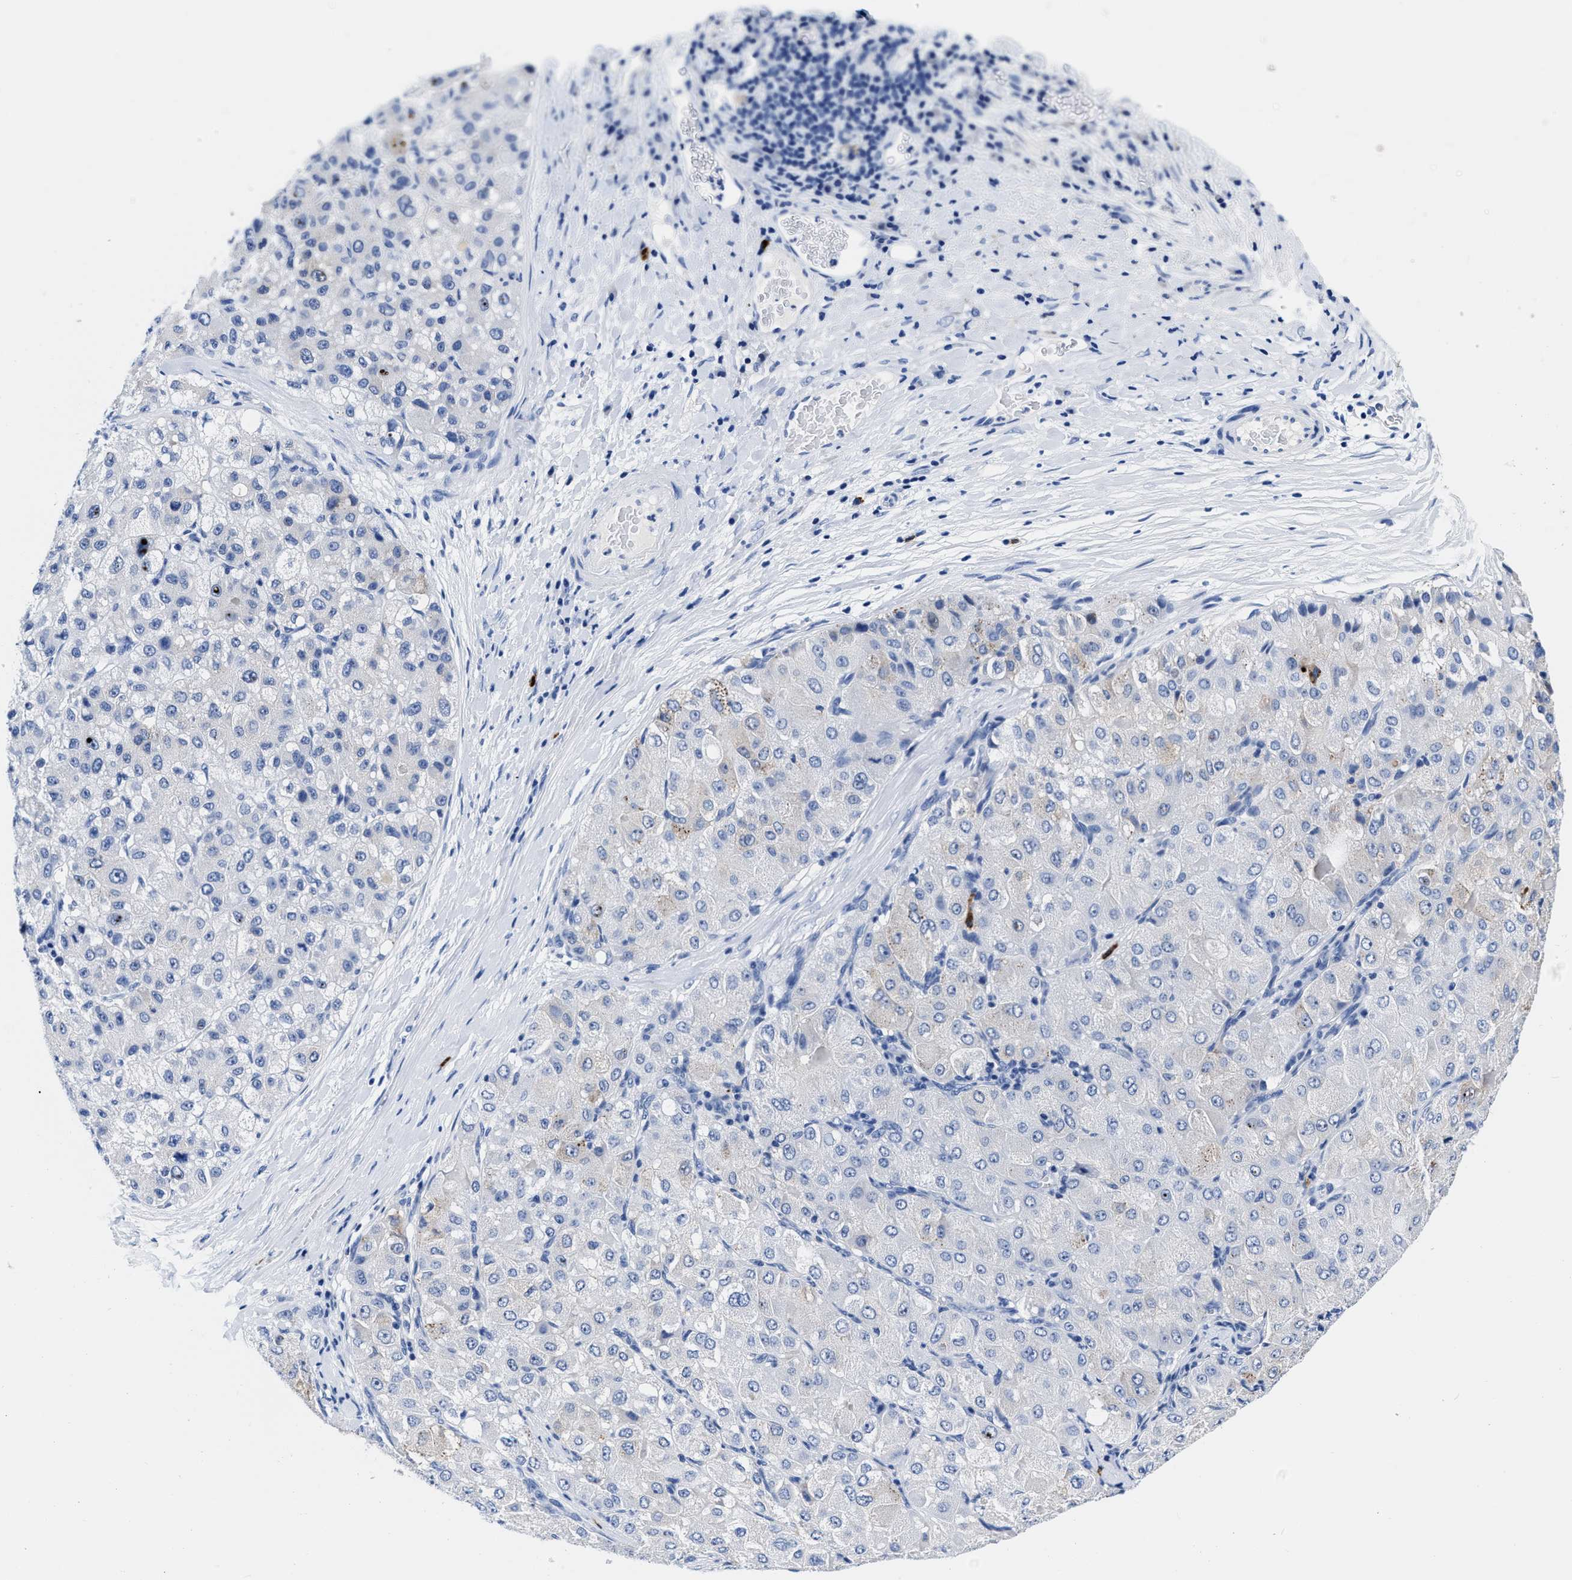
{"staining": {"intensity": "negative", "quantity": "none", "location": "none"}, "tissue": "liver cancer", "cell_type": "Tumor cells", "image_type": "cancer", "snomed": [{"axis": "morphology", "description": "Carcinoma, Hepatocellular, NOS"}, {"axis": "topography", "description": "Liver"}], "caption": "Immunohistochemical staining of liver cancer (hepatocellular carcinoma) exhibits no significant expression in tumor cells.", "gene": "CER1", "patient": {"sex": "male", "age": 80}}